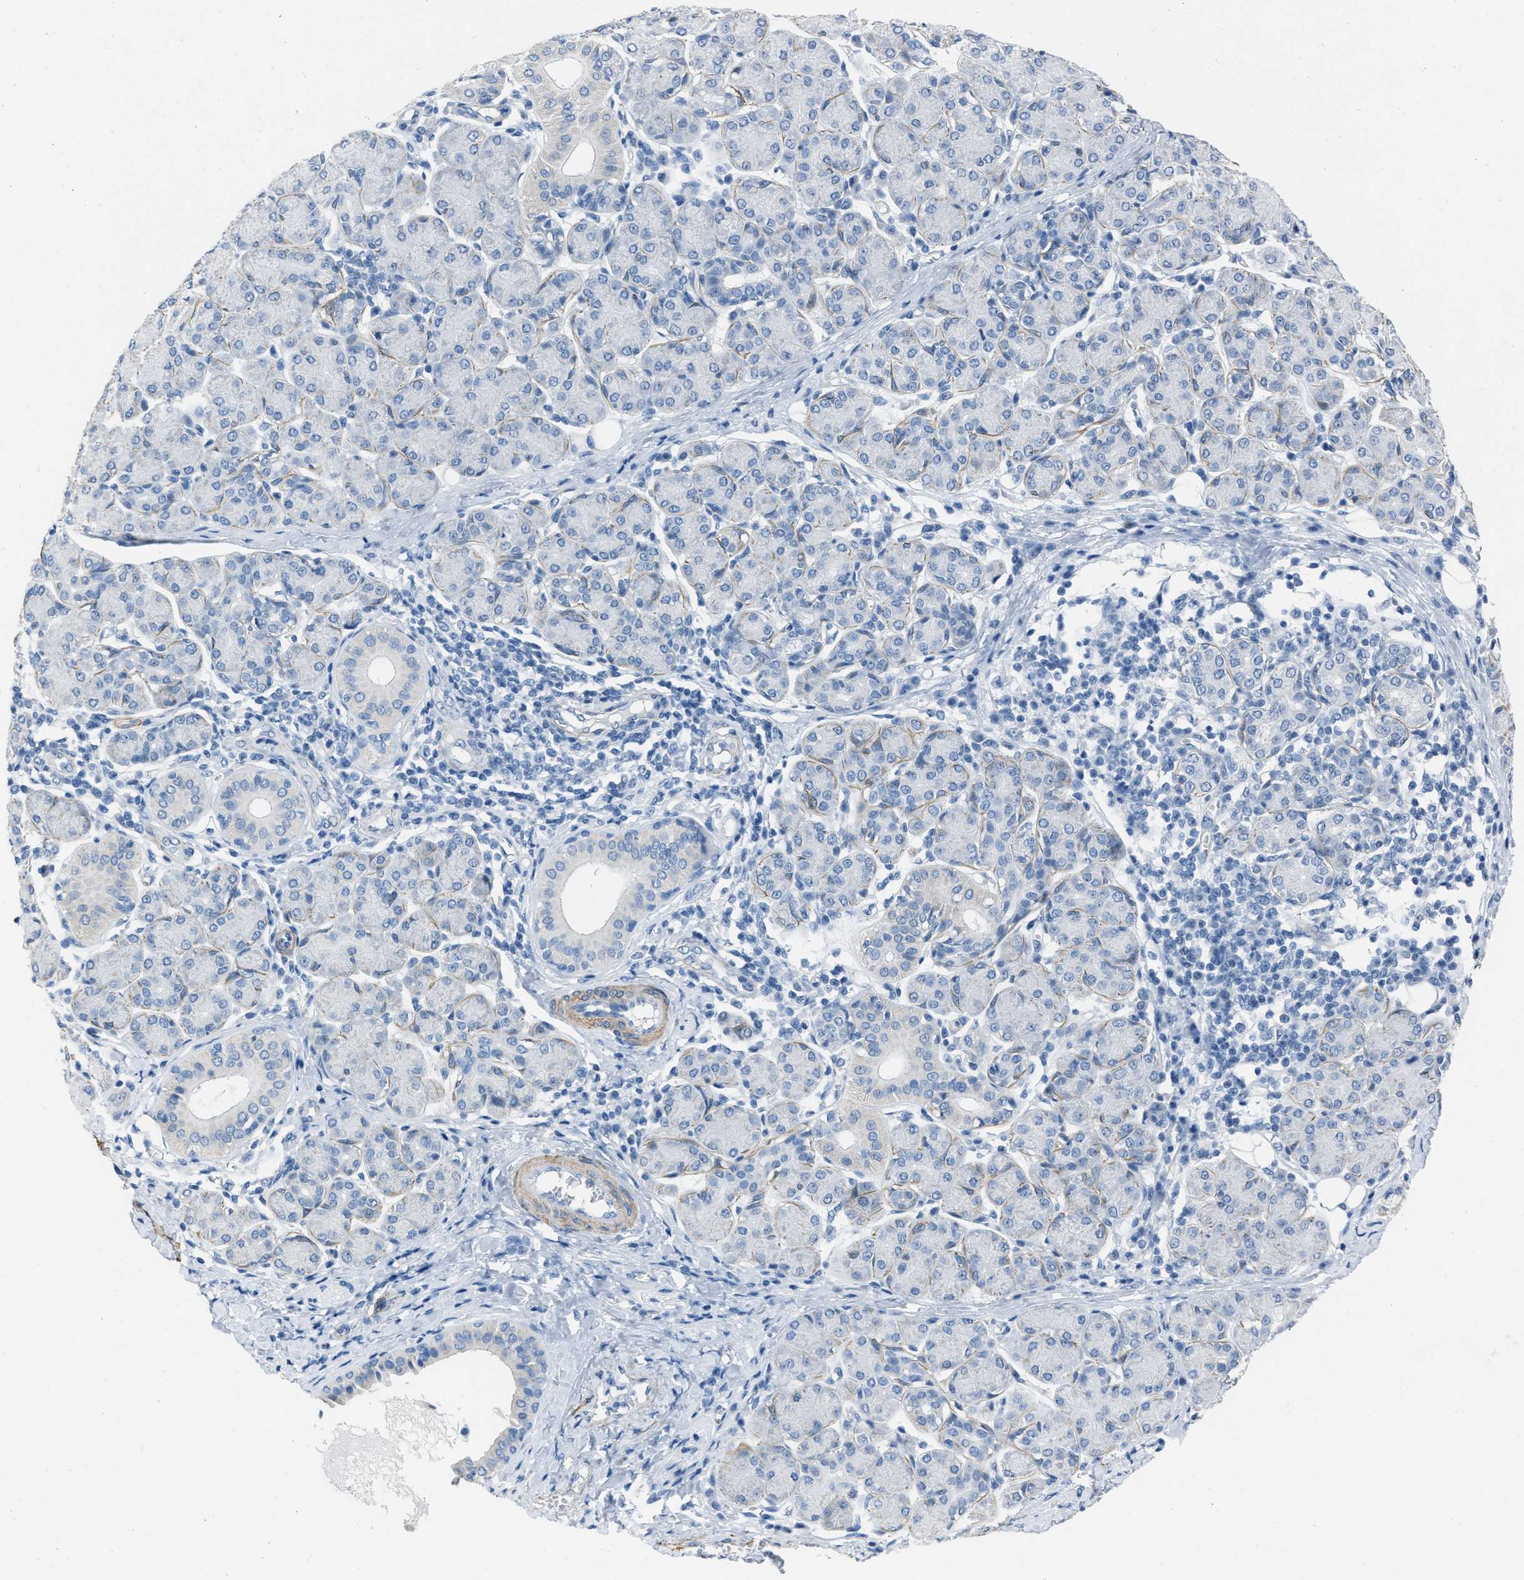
{"staining": {"intensity": "negative", "quantity": "none", "location": "none"}, "tissue": "salivary gland", "cell_type": "Glandular cells", "image_type": "normal", "snomed": [{"axis": "morphology", "description": "Normal tissue, NOS"}, {"axis": "morphology", "description": "Inflammation, NOS"}, {"axis": "topography", "description": "Lymph node"}, {"axis": "topography", "description": "Salivary gland"}], "caption": "Immunohistochemistry (IHC) micrograph of benign salivary gland stained for a protein (brown), which reveals no staining in glandular cells.", "gene": "SPATC1L", "patient": {"sex": "male", "age": 3}}